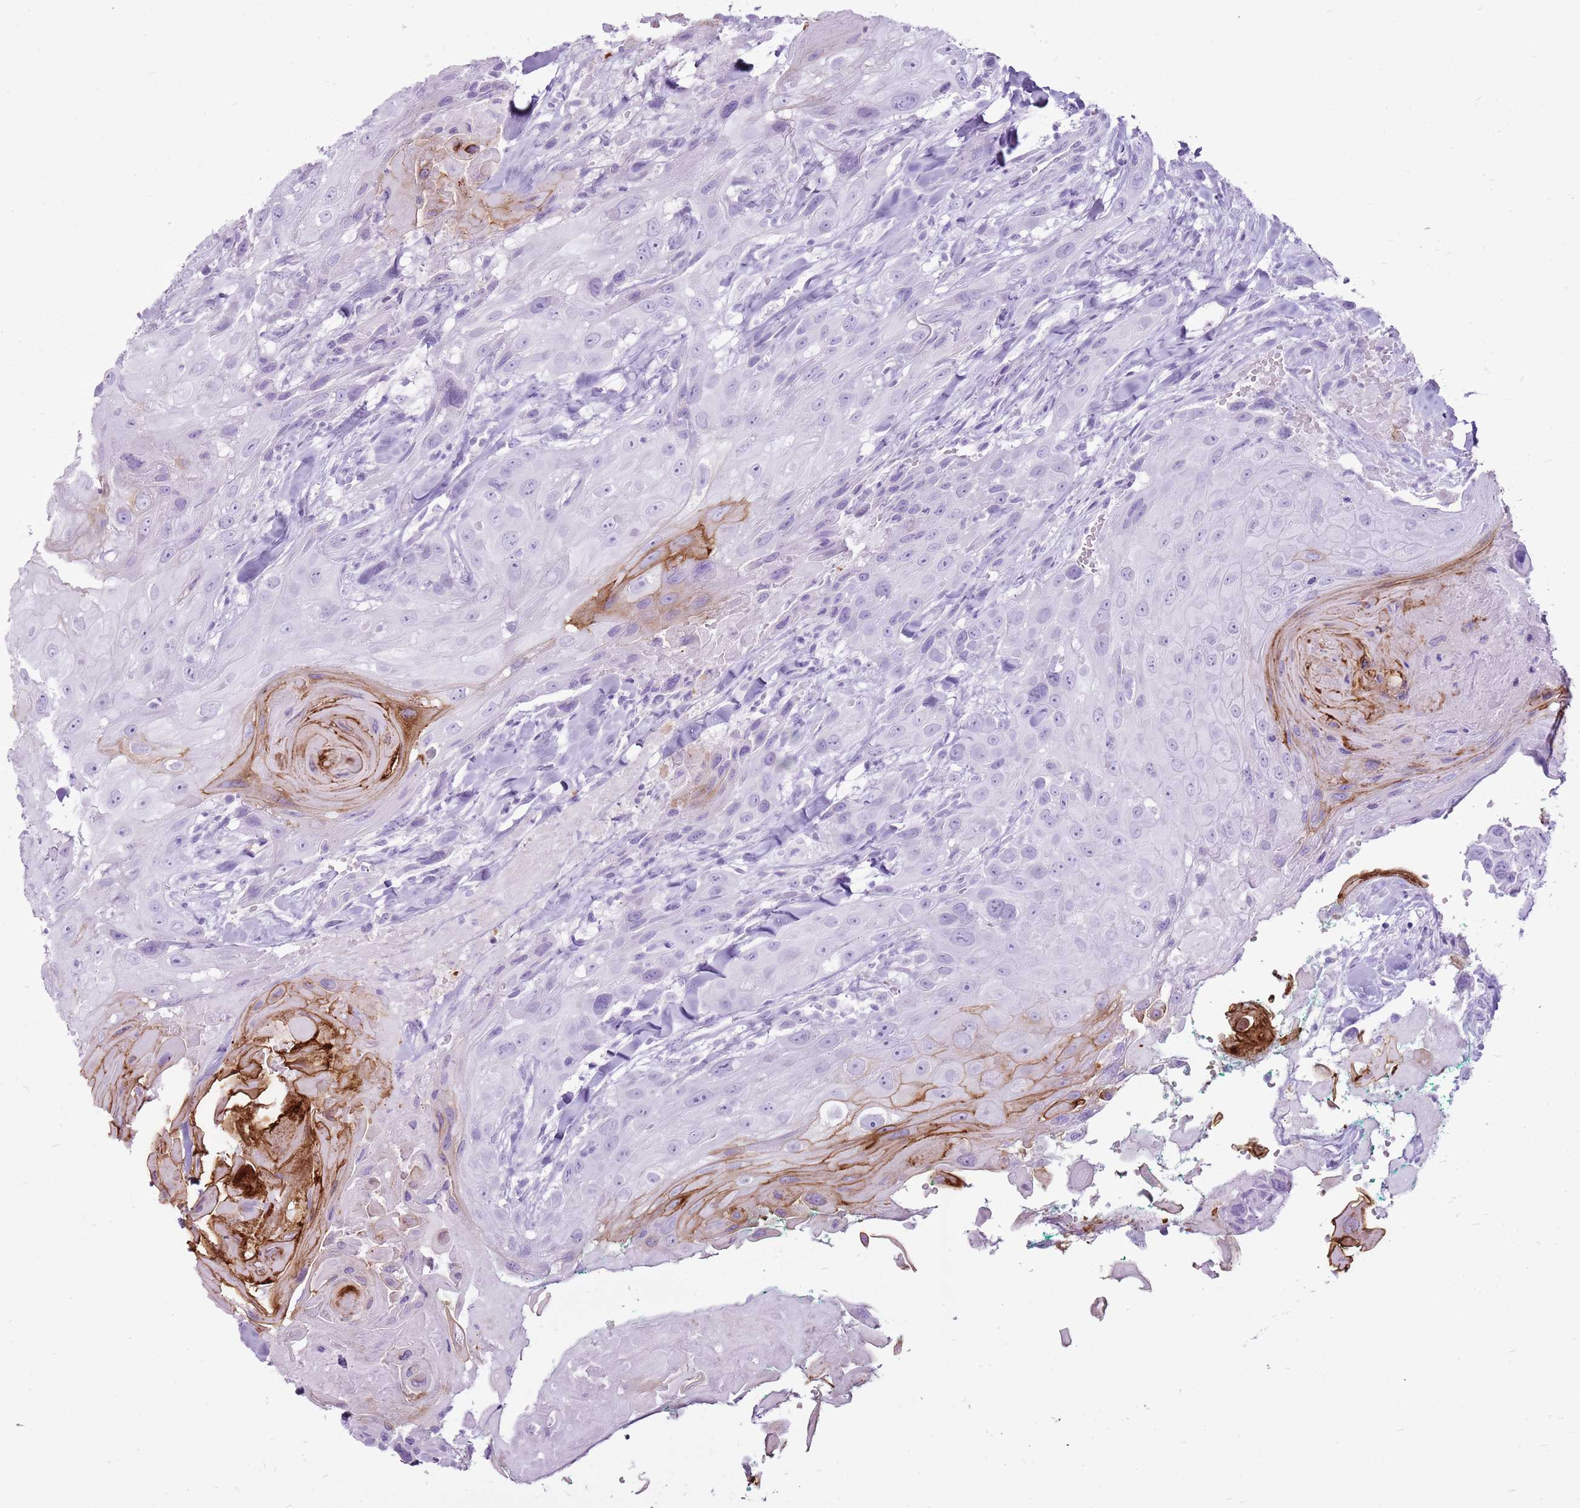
{"staining": {"intensity": "moderate", "quantity": "<25%", "location": "cytoplasmic/membranous"}, "tissue": "head and neck cancer", "cell_type": "Tumor cells", "image_type": "cancer", "snomed": [{"axis": "morphology", "description": "Squamous cell carcinoma, NOS"}, {"axis": "topography", "description": "Head-Neck"}], "caption": "Immunohistochemical staining of head and neck cancer (squamous cell carcinoma) demonstrates low levels of moderate cytoplasmic/membranous expression in about <25% of tumor cells.", "gene": "CNFN", "patient": {"sex": "male", "age": 81}}